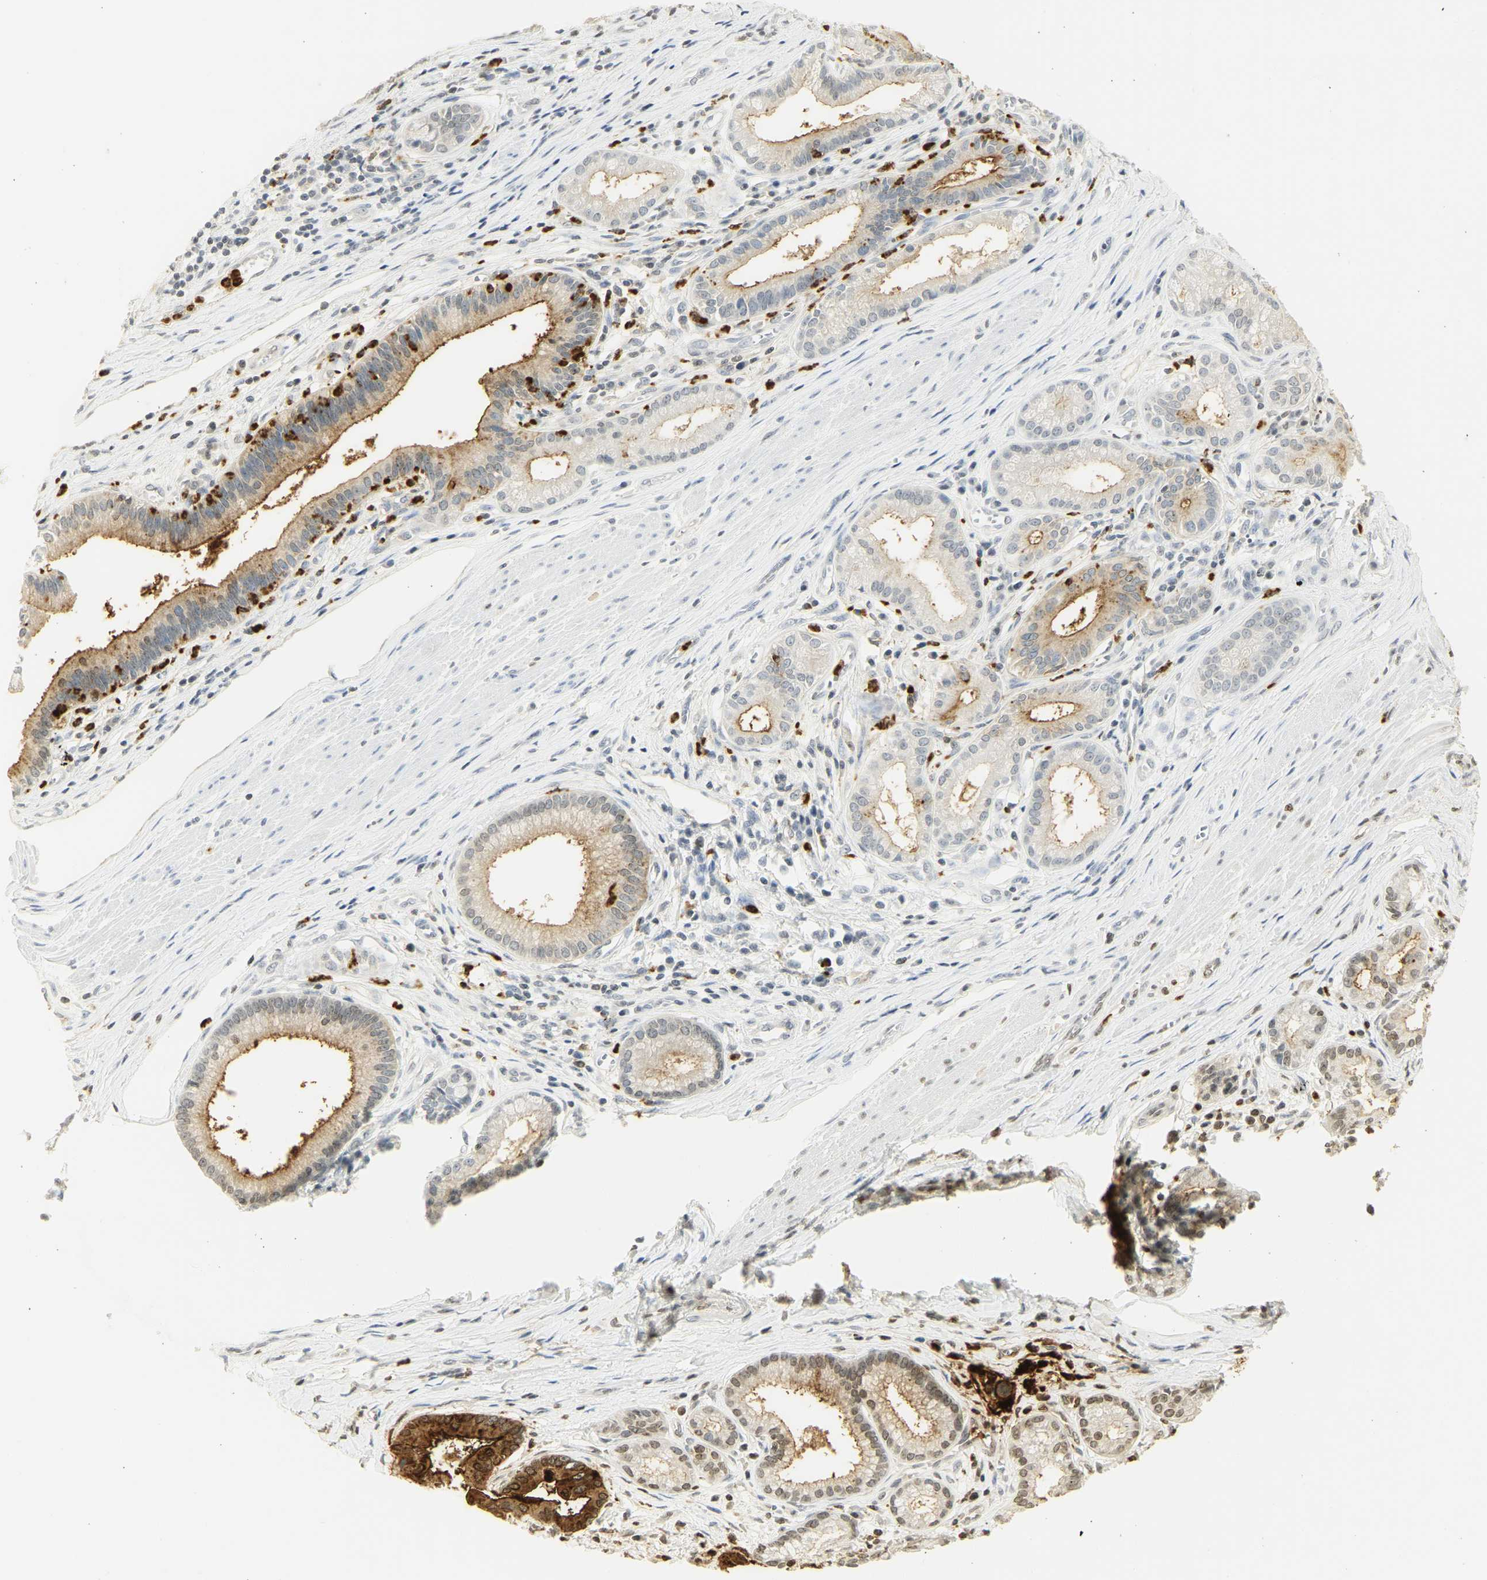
{"staining": {"intensity": "strong", "quantity": ">75%", "location": "cytoplasmic/membranous"}, "tissue": "pancreatic cancer", "cell_type": "Tumor cells", "image_type": "cancer", "snomed": [{"axis": "morphology", "description": "Adenocarcinoma, NOS"}, {"axis": "topography", "description": "Pancreas"}], "caption": "Protein expression analysis of human pancreatic cancer reveals strong cytoplasmic/membranous expression in about >75% of tumor cells. Ihc stains the protein of interest in brown and the nuclei are stained blue.", "gene": "CEACAM5", "patient": {"sex": "female", "age": 75}}